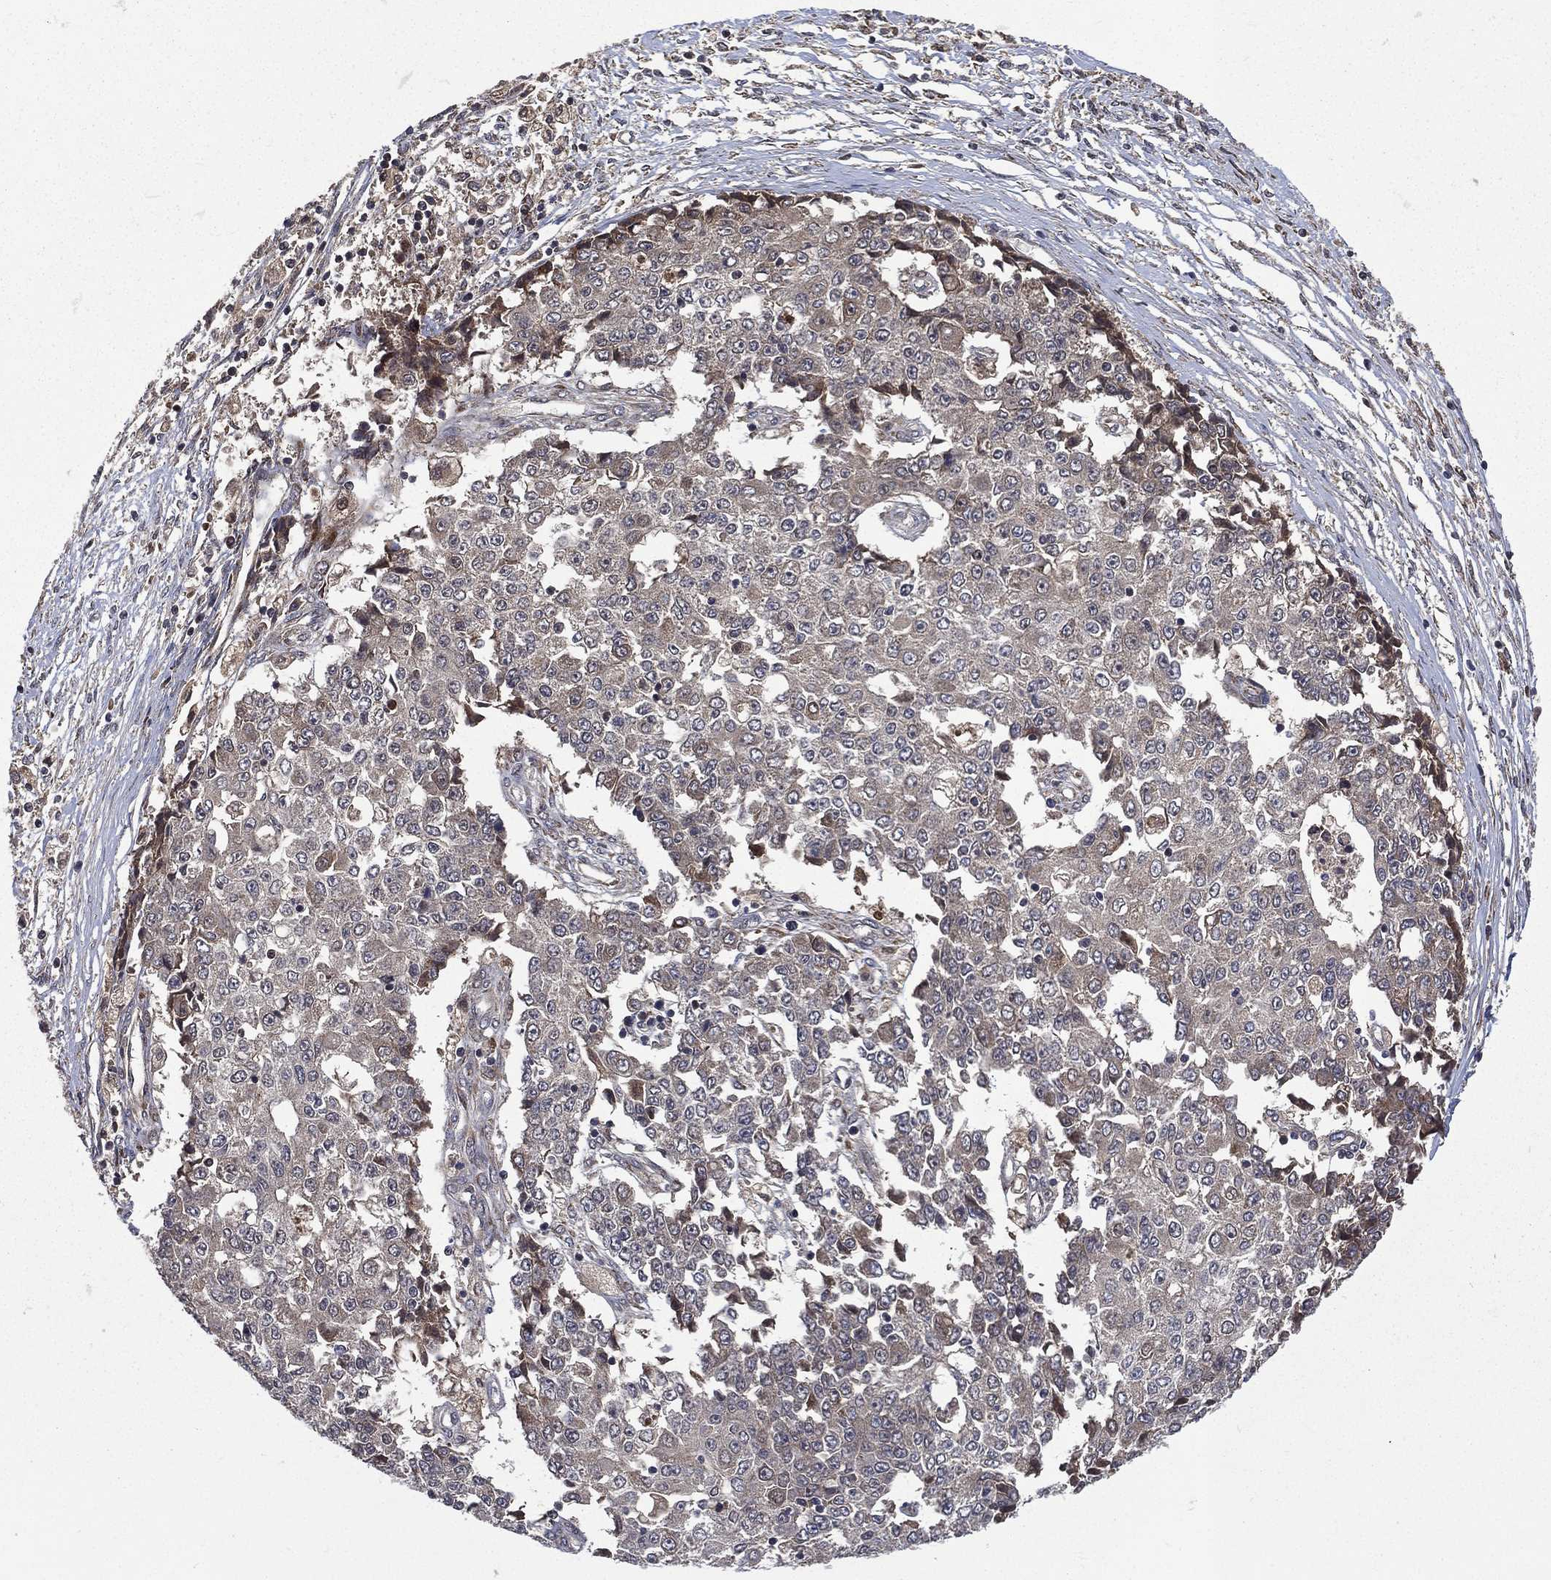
{"staining": {"intensity": "moderate", "quantity": "25%-75%", "location": "cytoplasmic/membranous"}, "tissue": "ovarian cancer", "cell_type": "Tumor cells", "image_type": "cancer", "snomed": [{"axis": "morphology", "description": "Carcinoma, endometroid"}, {"axis": "topography", "description": "Ovary"}], "caption": "Immunohistochemistry (IHC) staining of ovarian cancer, which reveals medium levels of moderate cytoplasmic/membranous positivity in approximately 25%-75% of tumor cells indicating moderate cytoplasmic/membranous protein expression. The staining was performed using DAB (3,3'-diaminobenzidine) (brown) for protein detection and nuclei were counterstained in hematoxylin (blue).", "gene": "RAB11FIP4", "patient": {"sex": "female", "age": 42}}